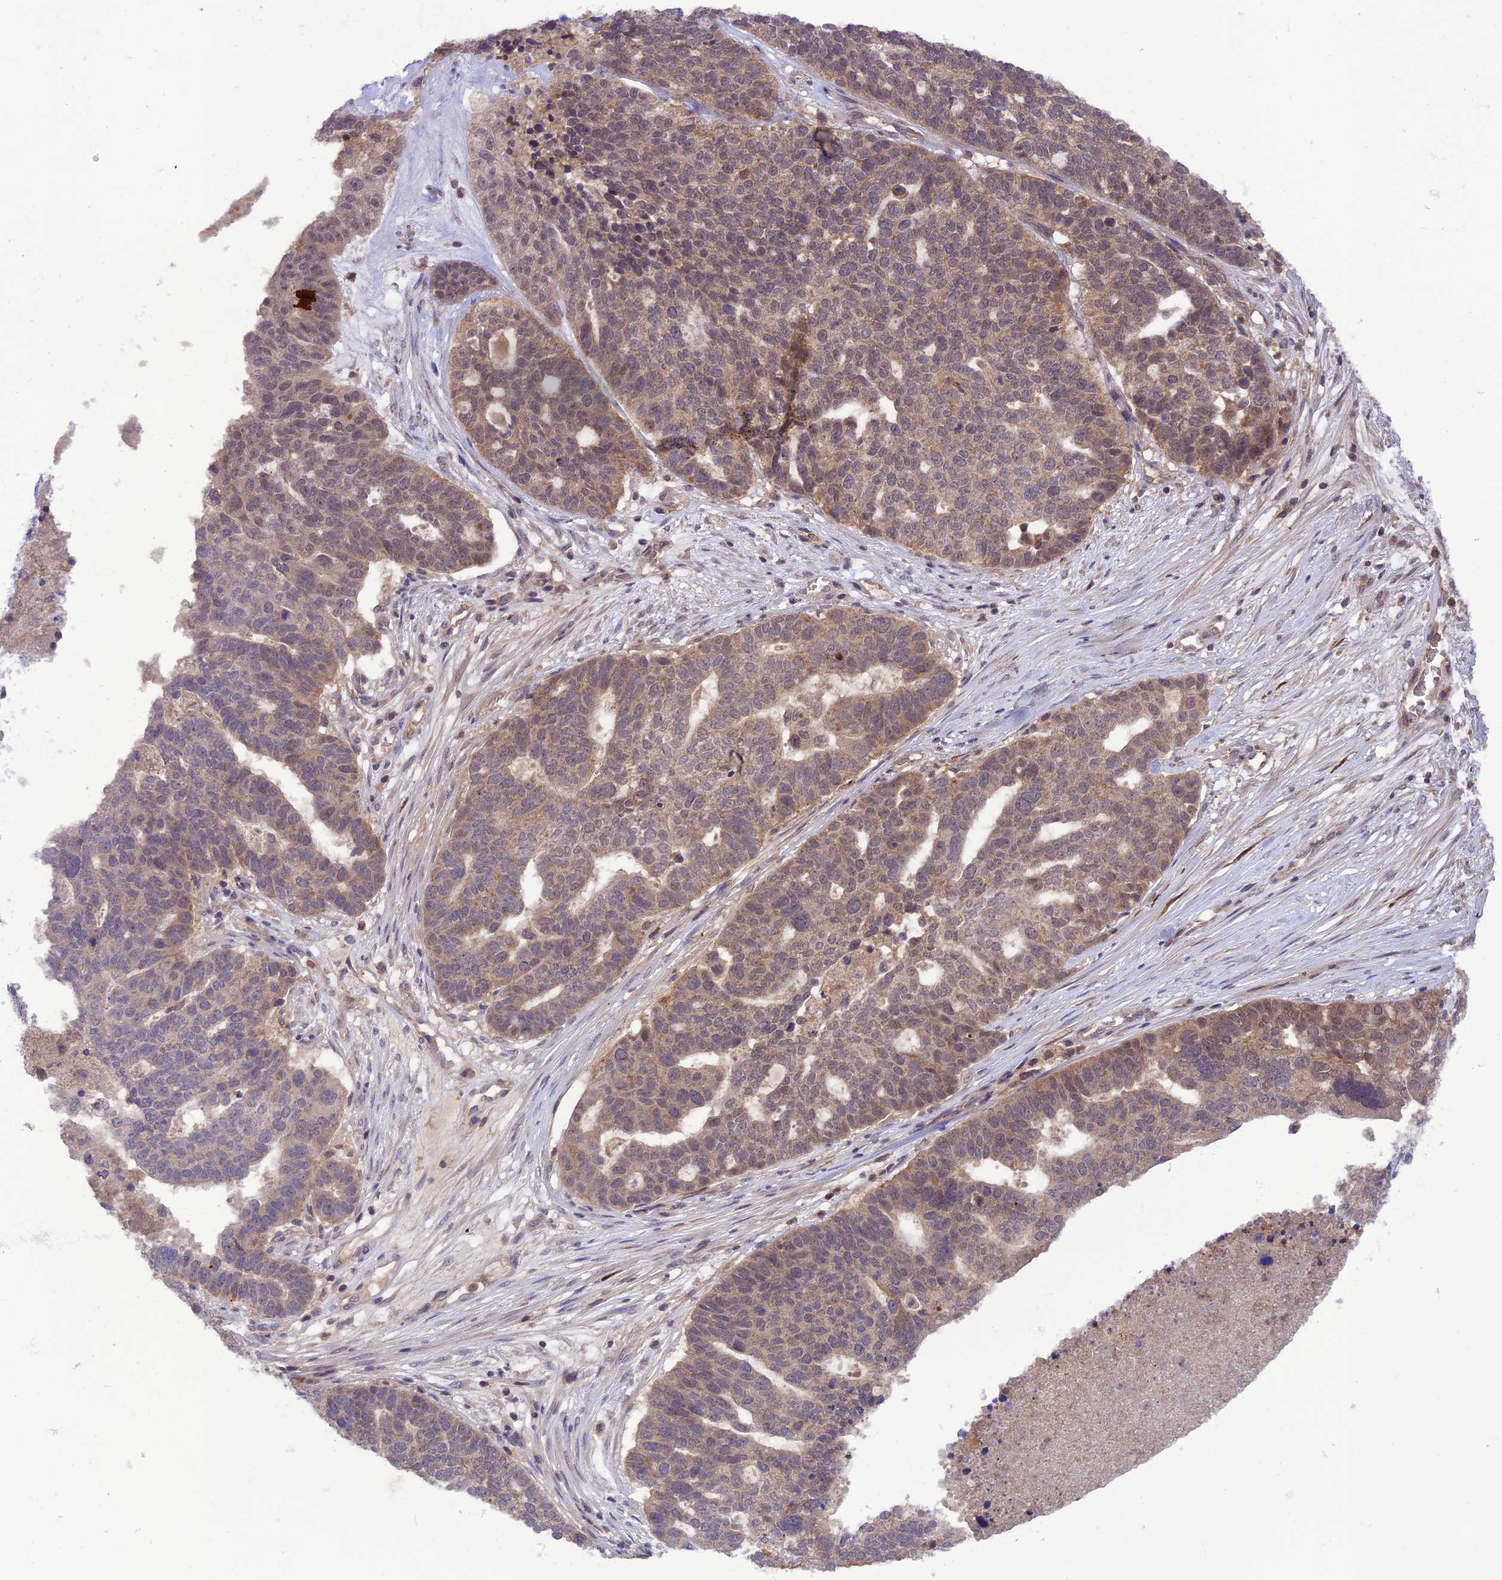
{"staining": {"intensity": "weak", "quantity": ">75%", "location": "cytoplasmic/membranous"}, "tissue": "ovarian cancer", "cell_type": "Tumor cells", "image_type": "cancer", "snomed": [{"axis": "morphology", "description": "Cystadenocarcinoma, serous, NOS"}, {"axis": "topography", "description": "Ovary"}], "caption": "Ovarian cancer (serous cystadenocarcinoma) was stained to show a protein in brown. There is low levels of weak cytoplasmic/membranous staining in about >75% of tumor cells.", "gene": "NDUFC1", "patient": {"sex": "female", "age": 59}}